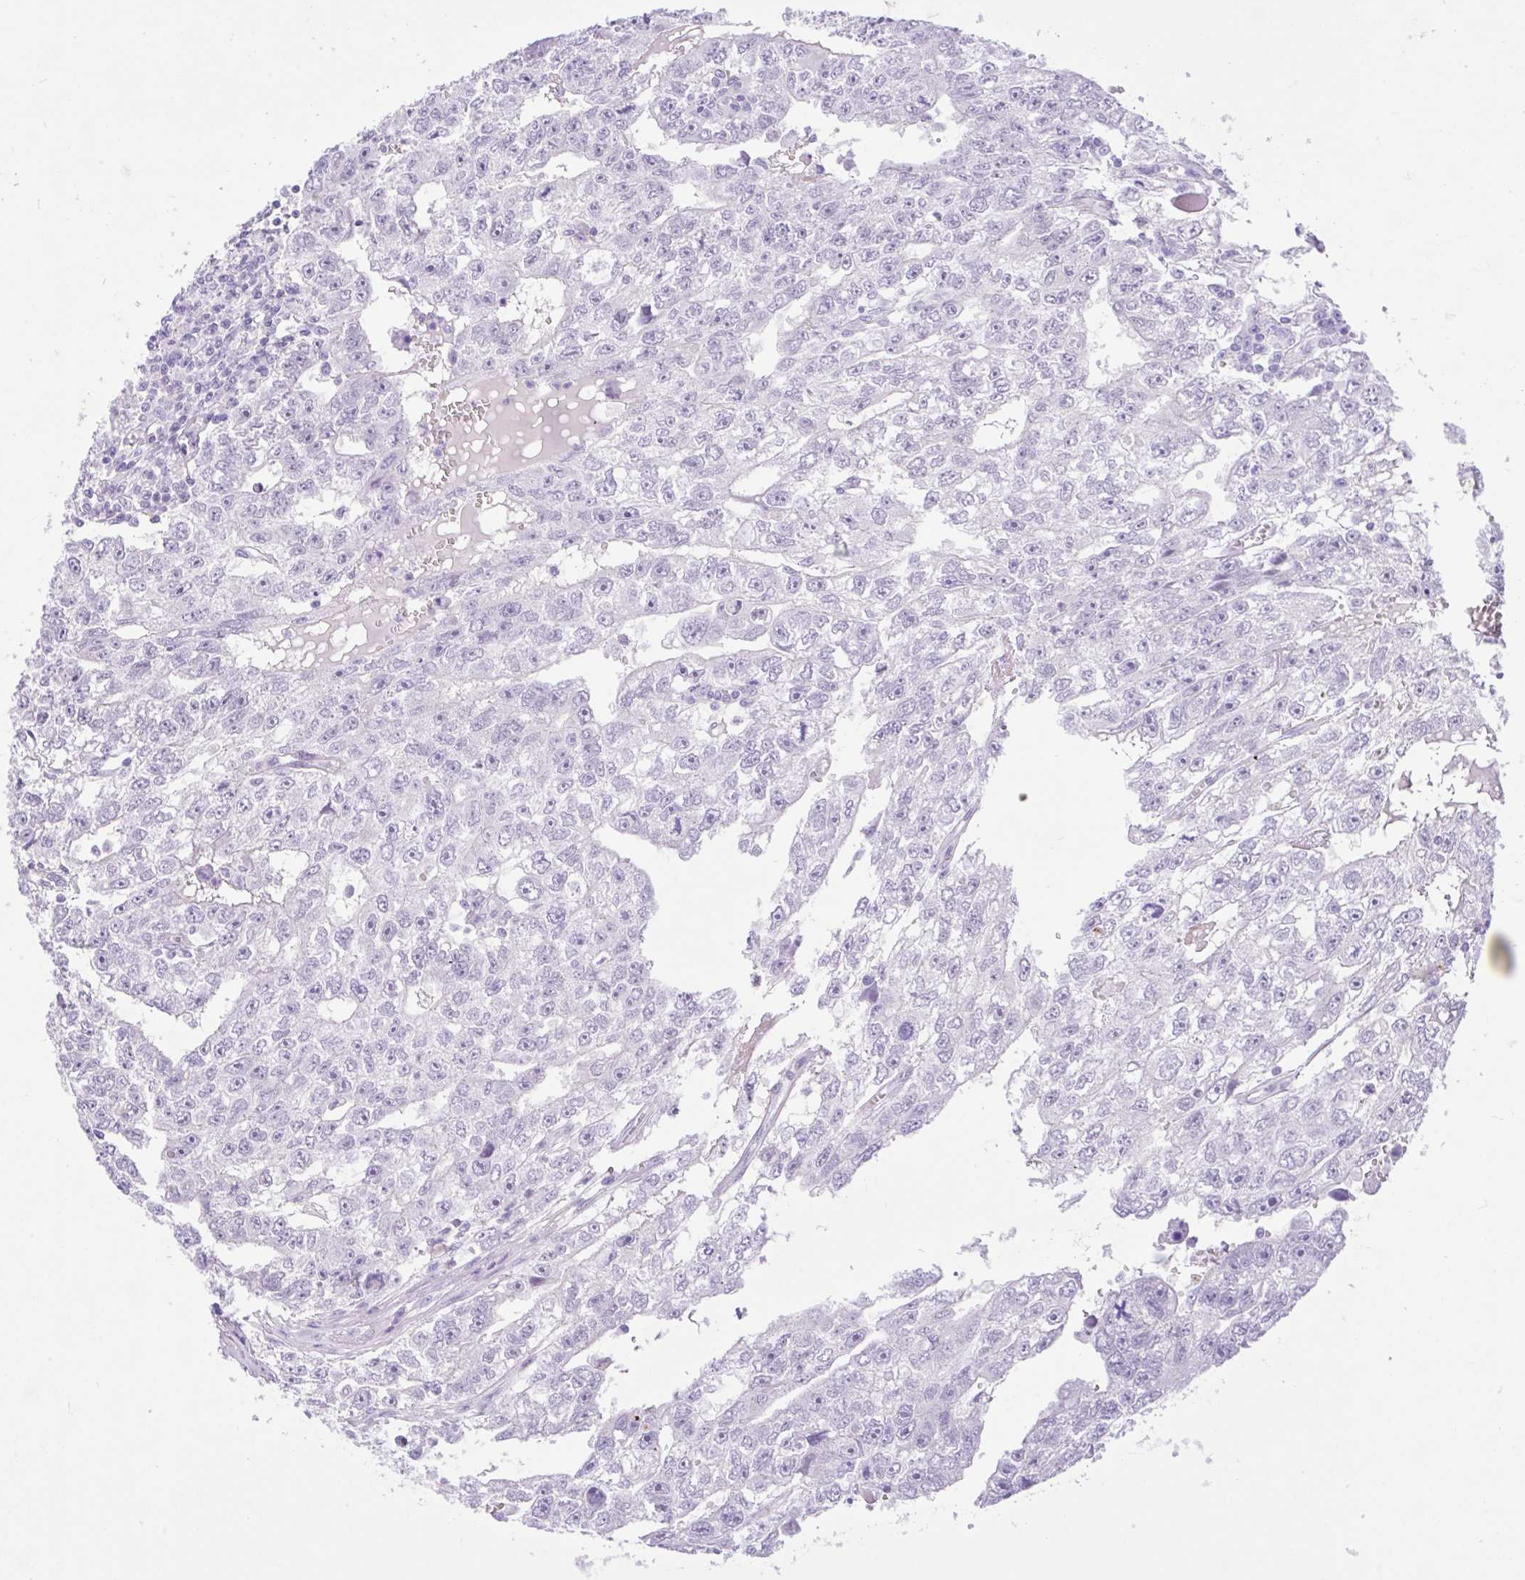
{"staining": {"intensity": "negative", "quantity": "none", "location": "none"}, "tissue": "testis cancer", "cell_type": "Tumor cells", "image_type": "cancer", "snomed": [{"axis": "morphology", "description": "Carcinoma, Embryonal, NOS"}, {"axis": "topography", "description": "Testis"}], "caption": "Immunohistochemistry histopathology image of human testis cancer (embryonal carcinoma) stained for a protein (brown), which exhibits no positivity in tumor cells.", "gene": "ZNF101", "patient": {"sex": "male", "age": 20}}